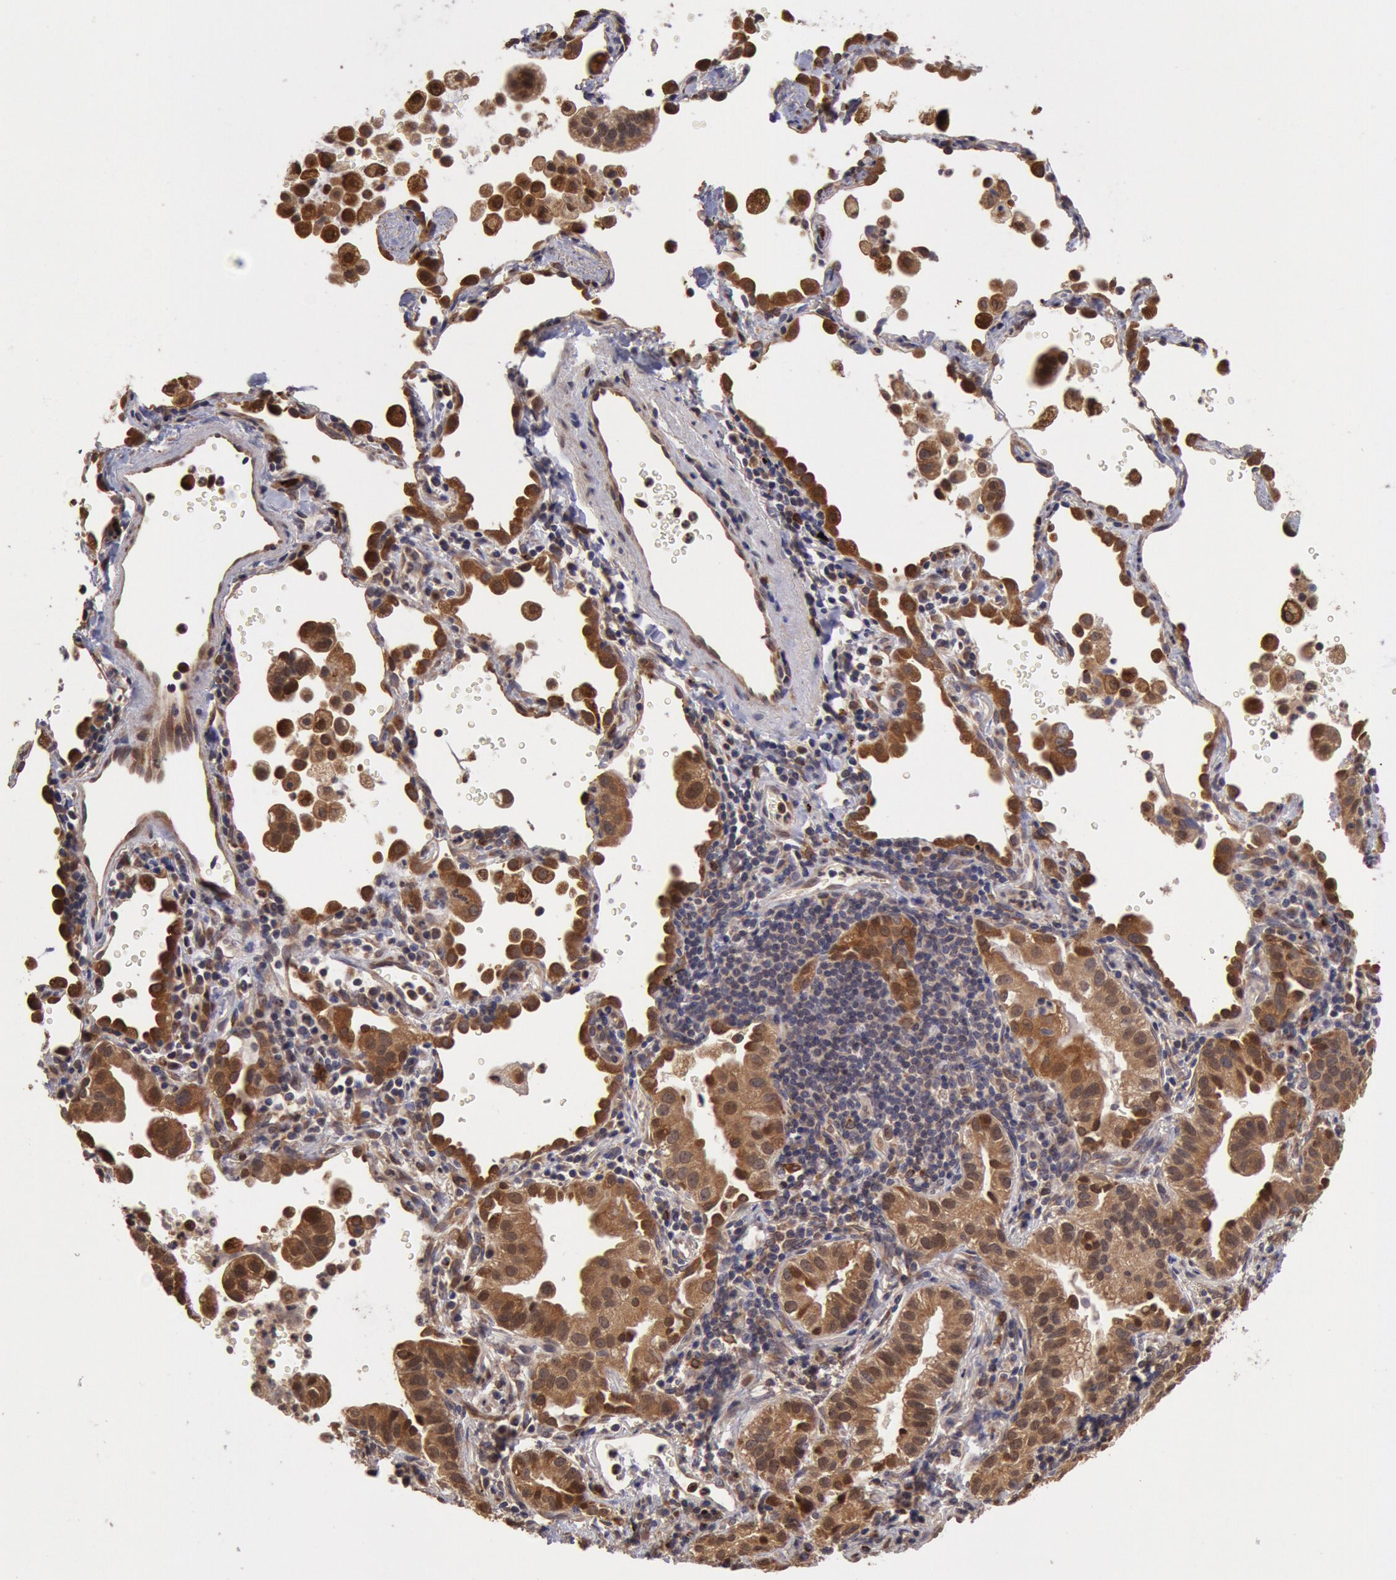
{"staining": {"intensity": "strong", "quantity": ">75%", "location": "cytoplasmic/membranous"}, "tissue": "lung cancer", "cell_type": "Tumor cells", "image_type": "cancer", "snomed": [{"axis": "morphology", "description": "Adenocarcinoma, NOS"}, {"axis": "topography", "description": "Lung"}], "caption": "Immunohistochemical staining of human lung cancer (adenocarcinoma) exhibits high levels of strong cytoplasmic/membranous protein expression in approximately >75% of tumor cells. (Brightfield microscopy of DAB IHC at high magnification).", "gene": "COMT", "patient": {"sex": "female", "age": 50}}